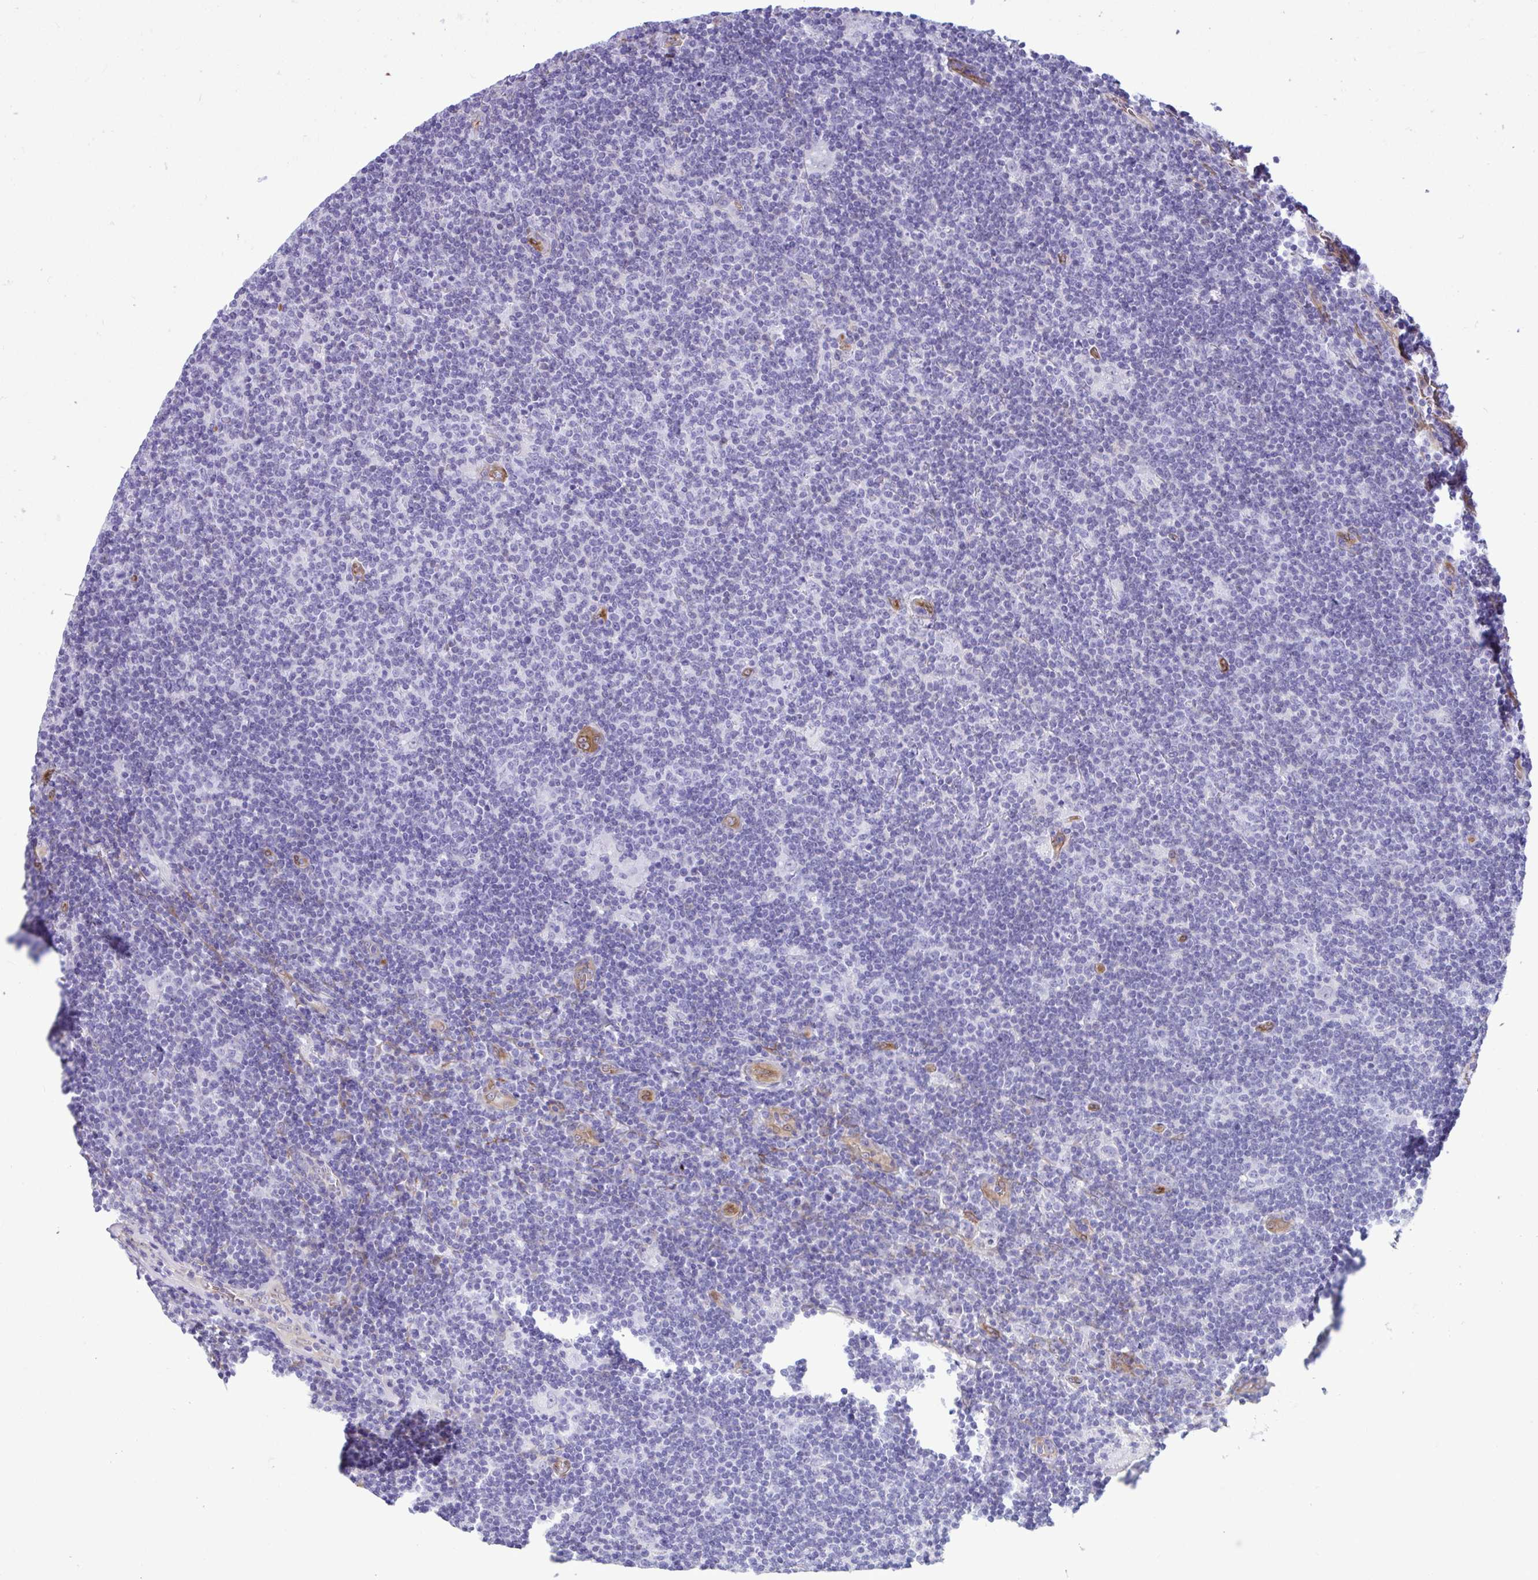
{"staining": {"intensity": "negative", "quantity": "none", "location": "none"}, "tissue": "lymphoma", "cell_type": "Tumor cells", "image_type": "cancer", "snomed": [{"axis": "morphology", "description": "Hodgkin's disease, NOS"}, {"axis": "topography", "description": "Lymph node"}], "caption": "IHC histopathology image of neoplastic tissue: lymphoma stained with DAB (3,3'-diaminobenzidine) exhibits no significant protein expression in tumor cells. Nuclei are stained in blue.", "gene": "LIMS2", "patient": {"sex": "male", "age": 40}}